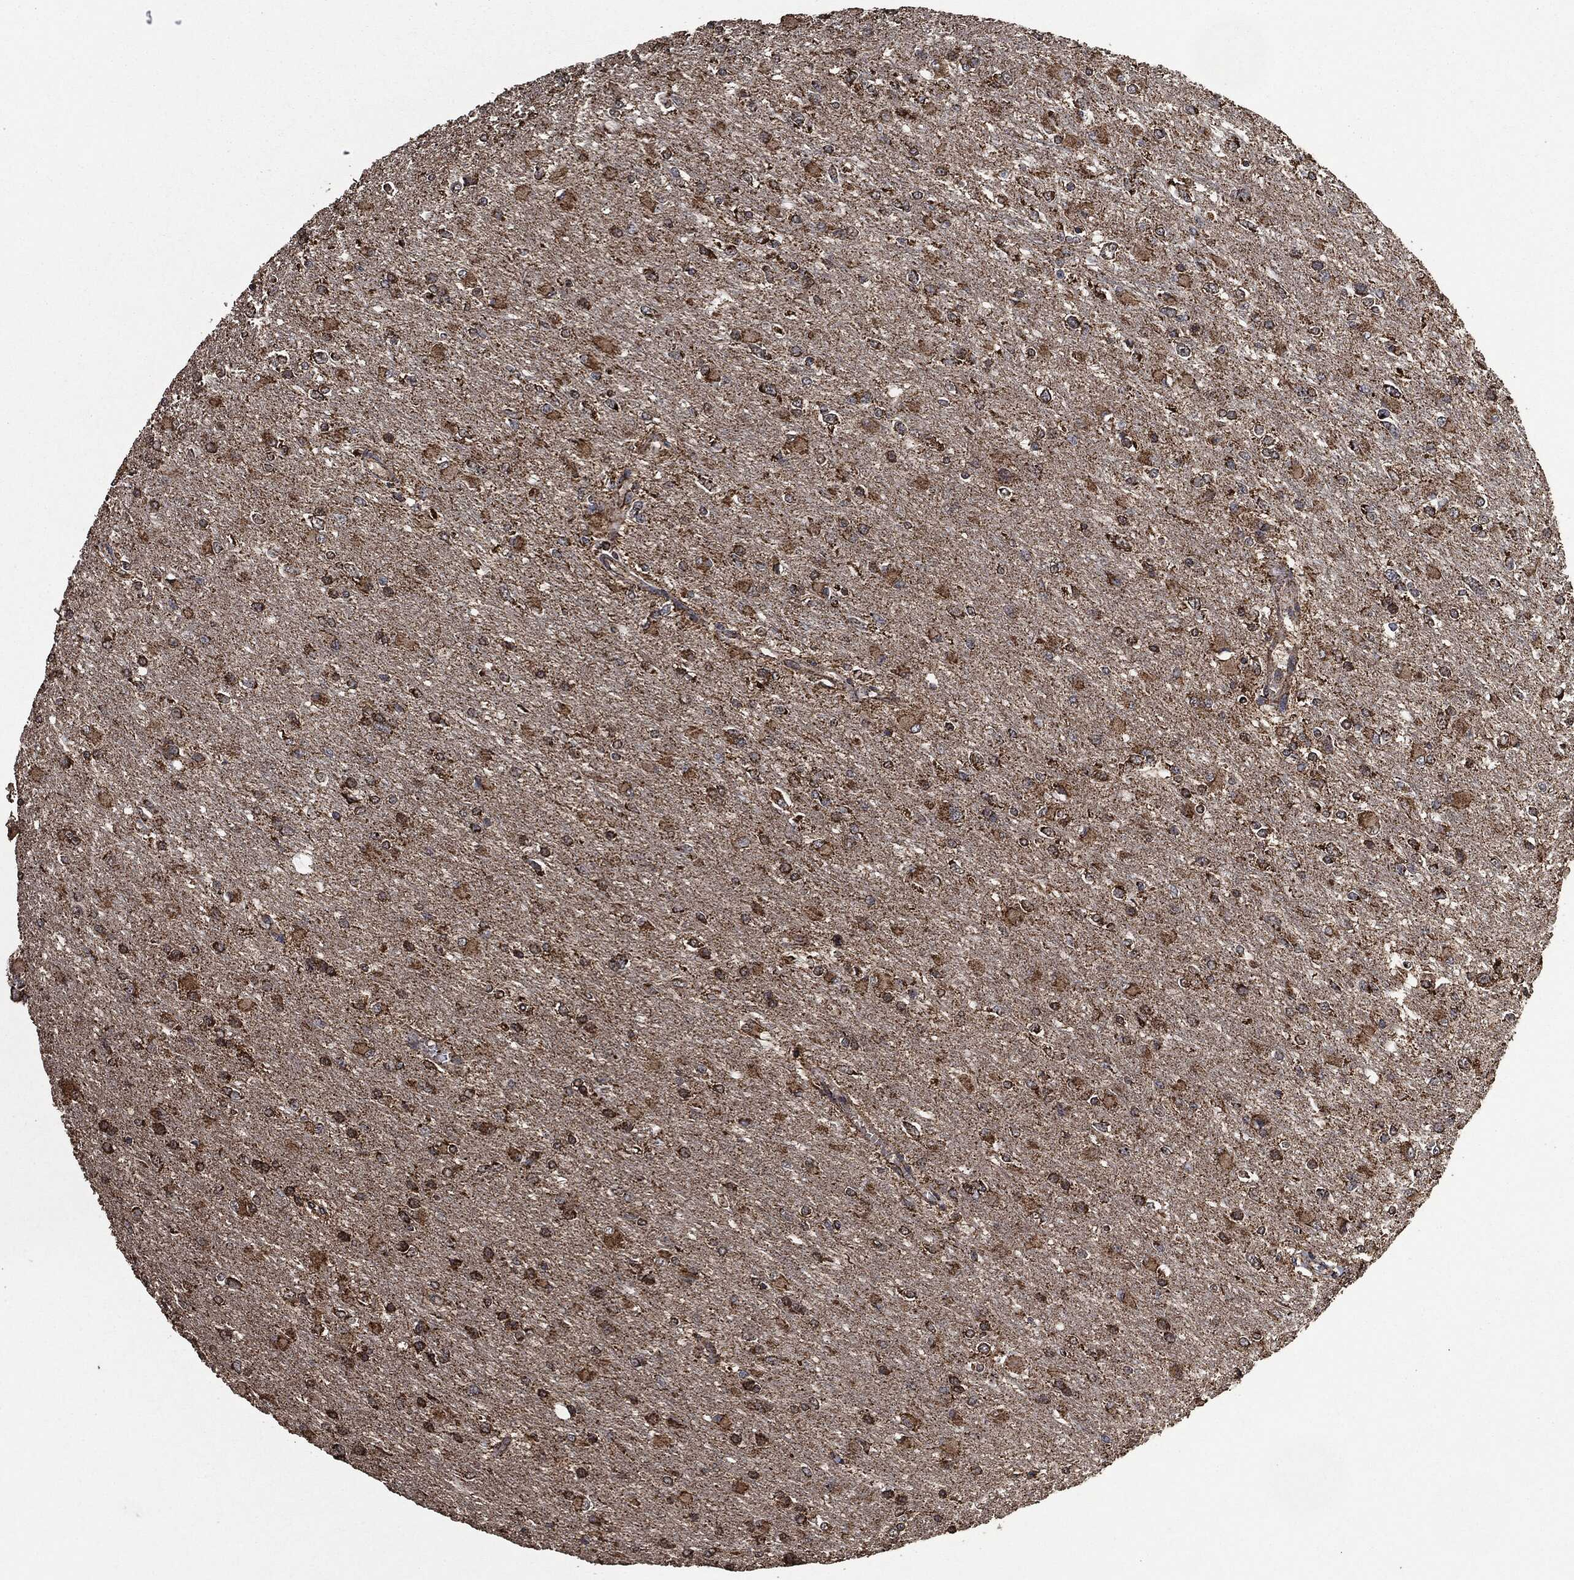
{"staining": {"intensity": "strong", "quantity": ">75%", "location": "cytoplasmic/membranous"}, "tissue": "glioma", "cell_type": "Tumor cells", "image_type": "cancer", "snomed": [{"axis": "morphology", "description": "Glioma, malignant, High grade"}, {"axis": "topography", "description": "Cerebral cortex"}], "caption": "A photomicrograph of human malignant glioma (high-grade) stained for a protein shows strong cytoplasmic/membranous brown staining in tumor cells.", "gene": "LIG3", "patient": {"sex": "female", "age": 36}}